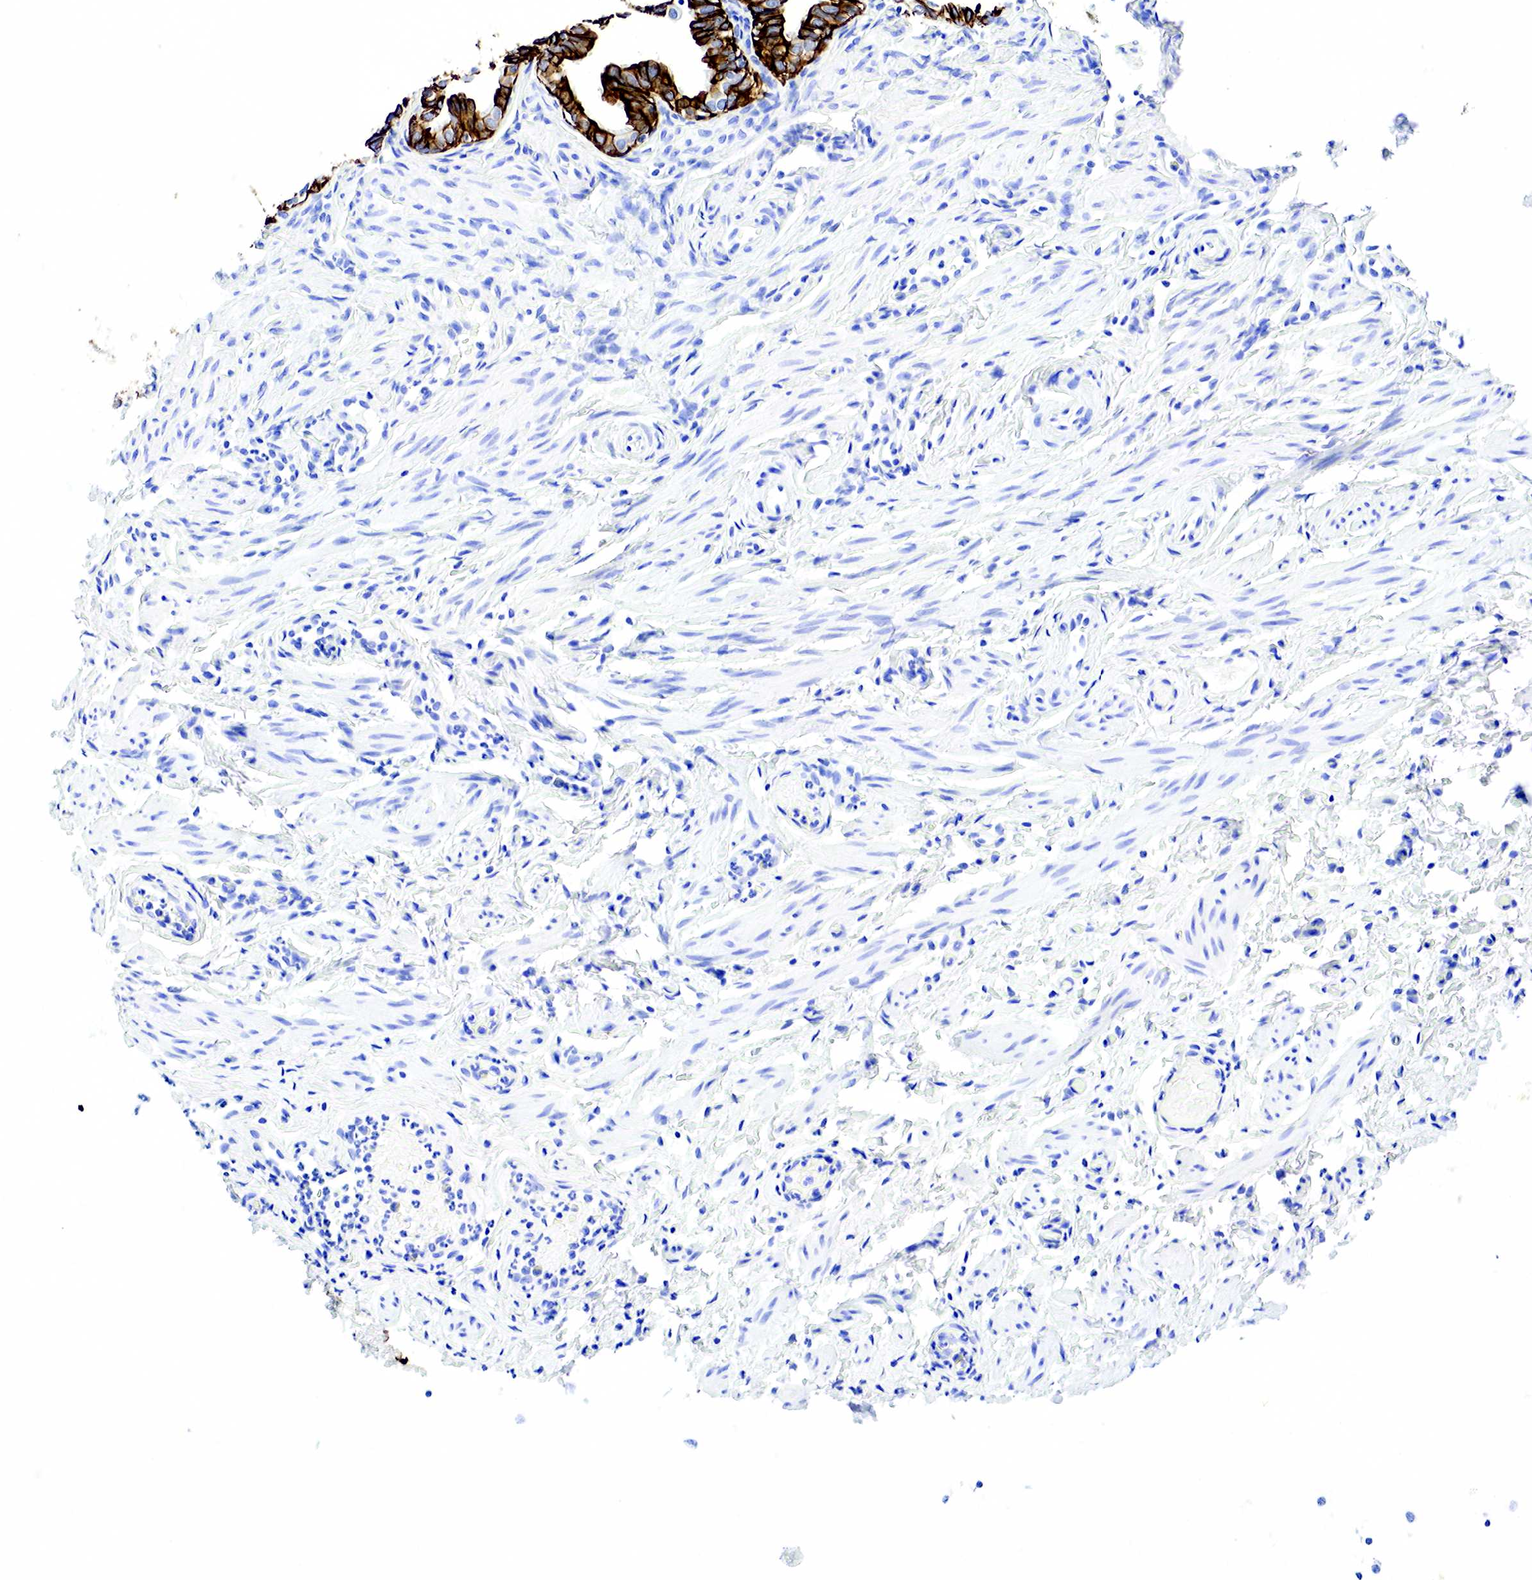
{"staining": {"intensity": "strong", "quantity": ">75%", "location": "cytoplasmic/membranous"}, "tissue": "fallopian tube", "cell_type": "Glandular cells", "image_type": "normal", "snomed": [{"axis": "morphology", "description": "Normal tissue, NOS"}, {"axis": "topography", "description": "Fallopian tube"}], "caption": "Brown immunohistochemical staining in benign human fallopian tube displays strong cytoplasmic/membranous expression in about >75% of glandular cells.", "gene": "KRT7", "patient": {"sex": "female", "age": 41}}